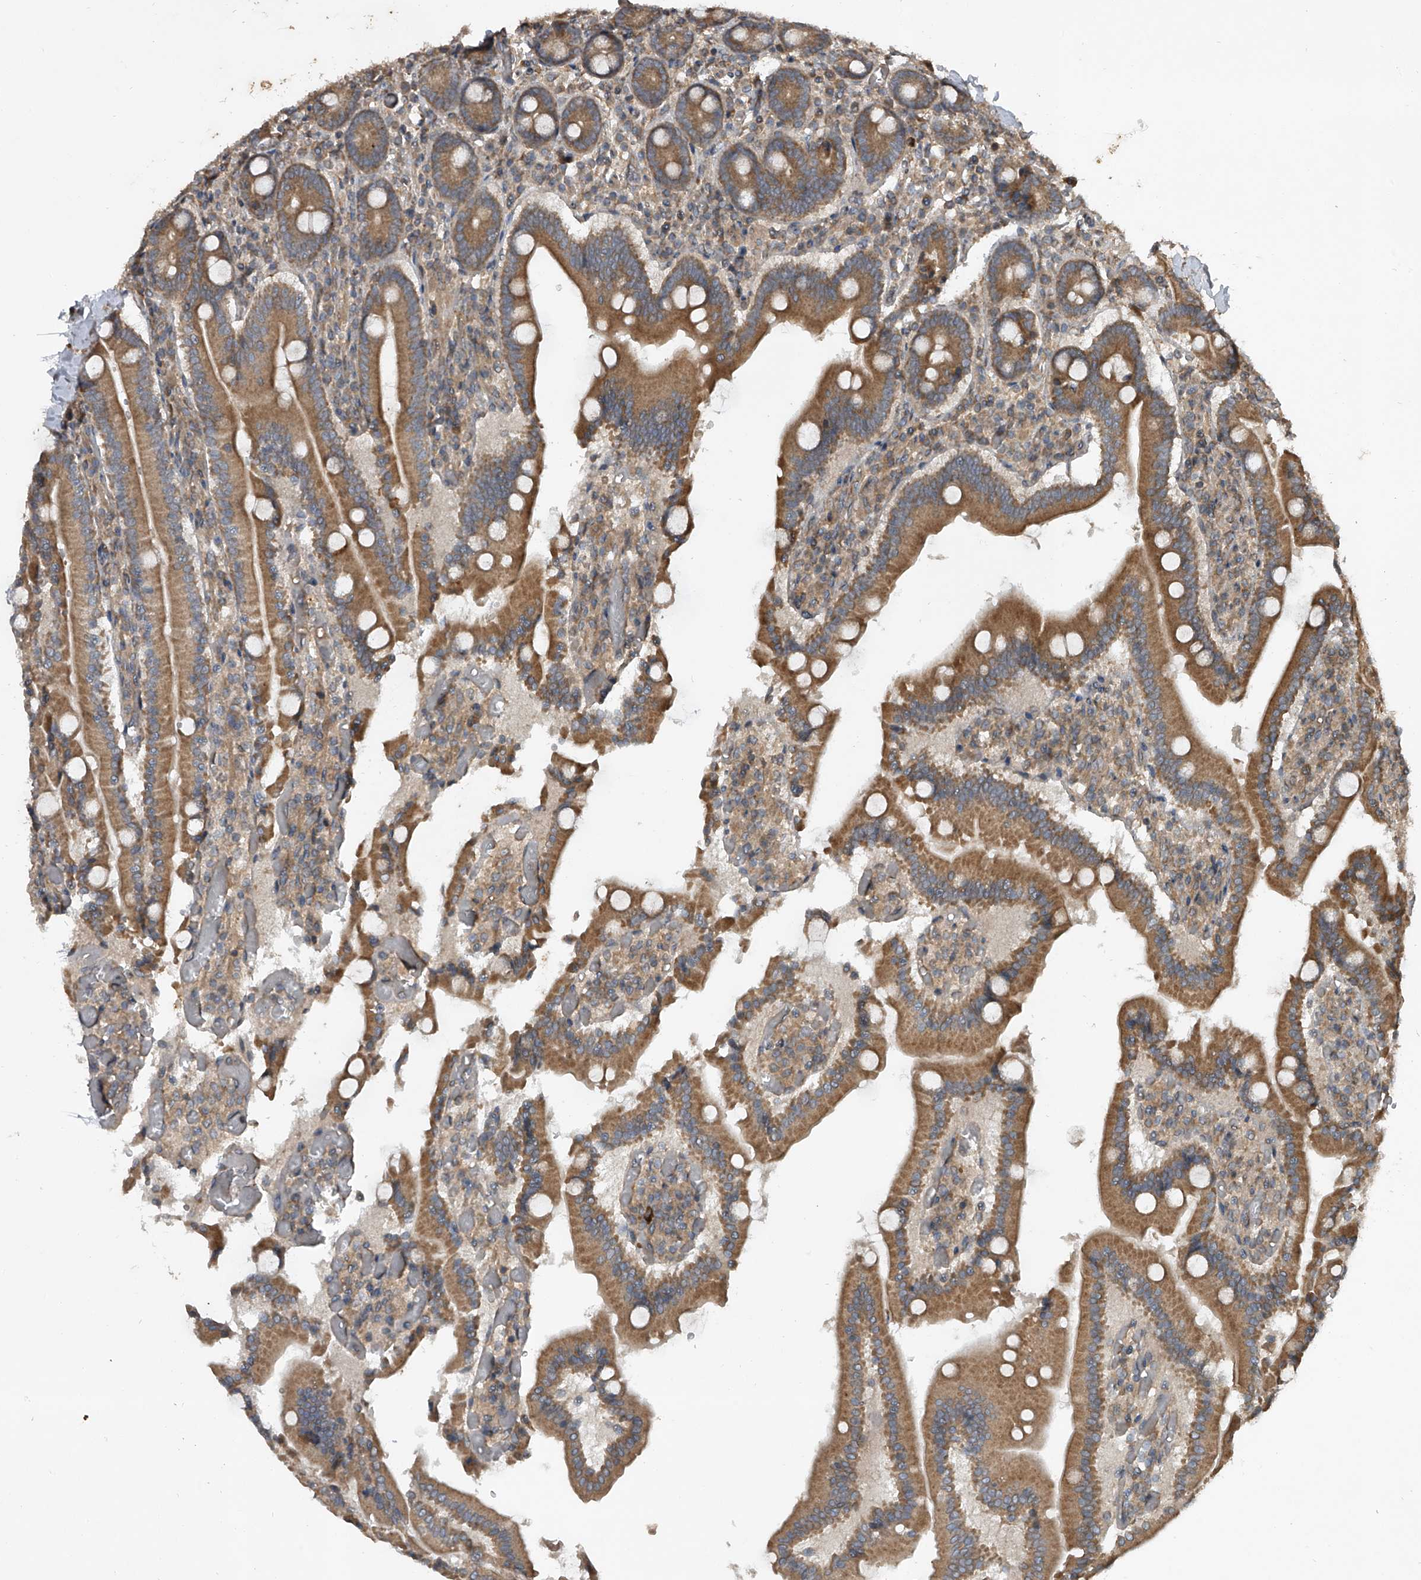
{"staining": {"intensity": "moderate", "quantity": ">75%", "location": "cytoplasmic/membranous"}, "tissue": "duodenum", "cell_type": "Glandular cells", "image_type": "normal", "snomed": [{"axis": "morphology", "description": "Normal tissue, NOS"}, {"axis": "topography", "description": "Duodenum"}], "caption": "Approximately >75% of glandular cells in normal duodenum exhibit moderate cytoplasmic/membranous protein staining as visualized by brown immunohistochemical staining.", "gene": "NFS1", "patient": {"sex": "female", "age": 62}}